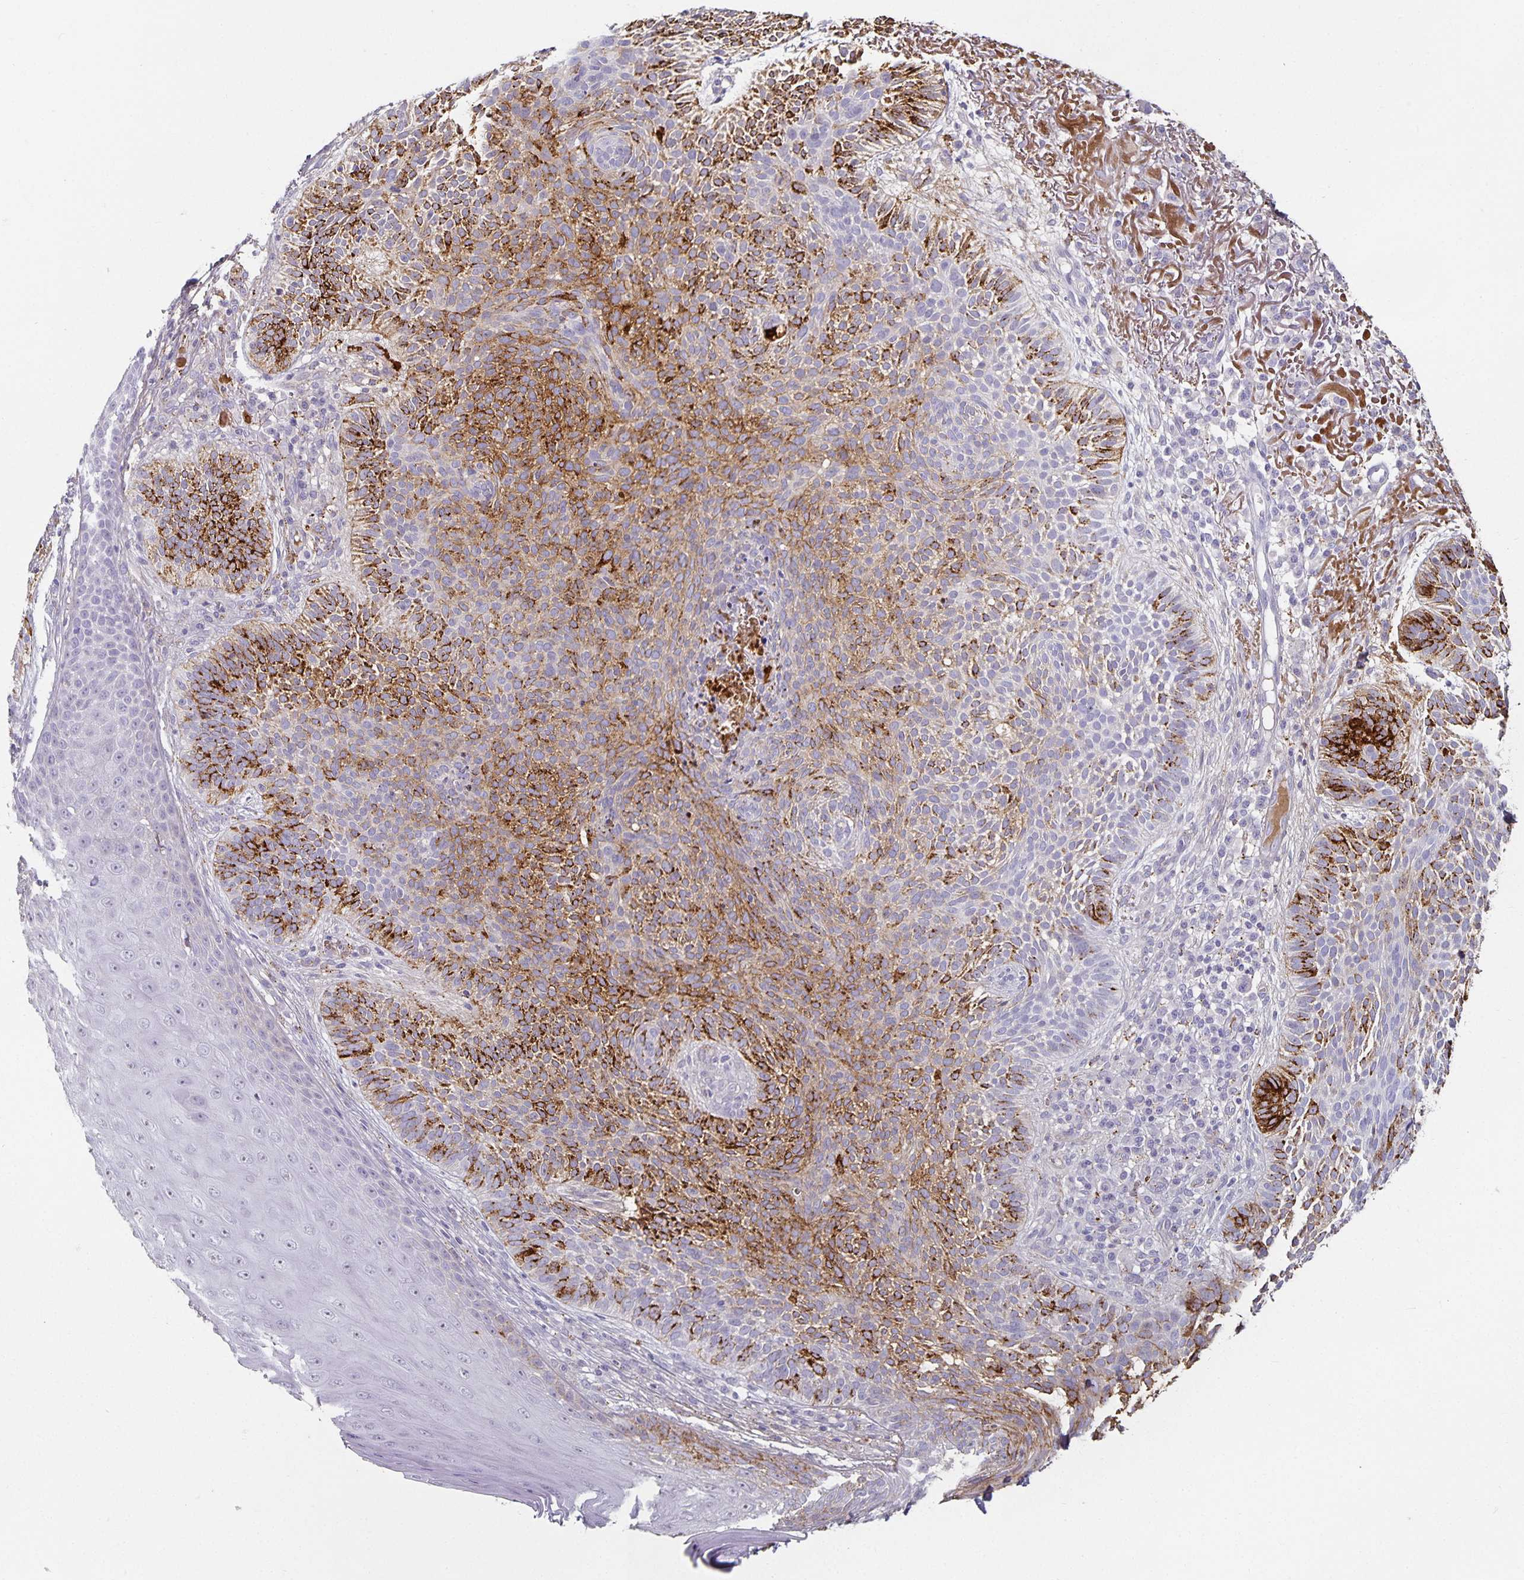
{"staining": {"intensity": "strong", "quantity": "25%-75%", "location": "cytoplasmic/membranous"}, "tissue": "skin cancer", "cell_type": "Tumor cells", "image_type": "cancer", "snomed": [{"axis": "morphology", "description": "Basal cell carcinoma"}, {"axis": "topography", "description": "Skin"}, {"axis": "topography", "description": "Skin of face"}], "caption": "Immunohistochemistry (IHC) of human skin basal cell carcinoma exhibits high levels of strong cytoplasmic/membranous staining in about 25%-75% of tumor cells.", "gene": "CHGA", "patient": {"sex": "female", "age": 82}}